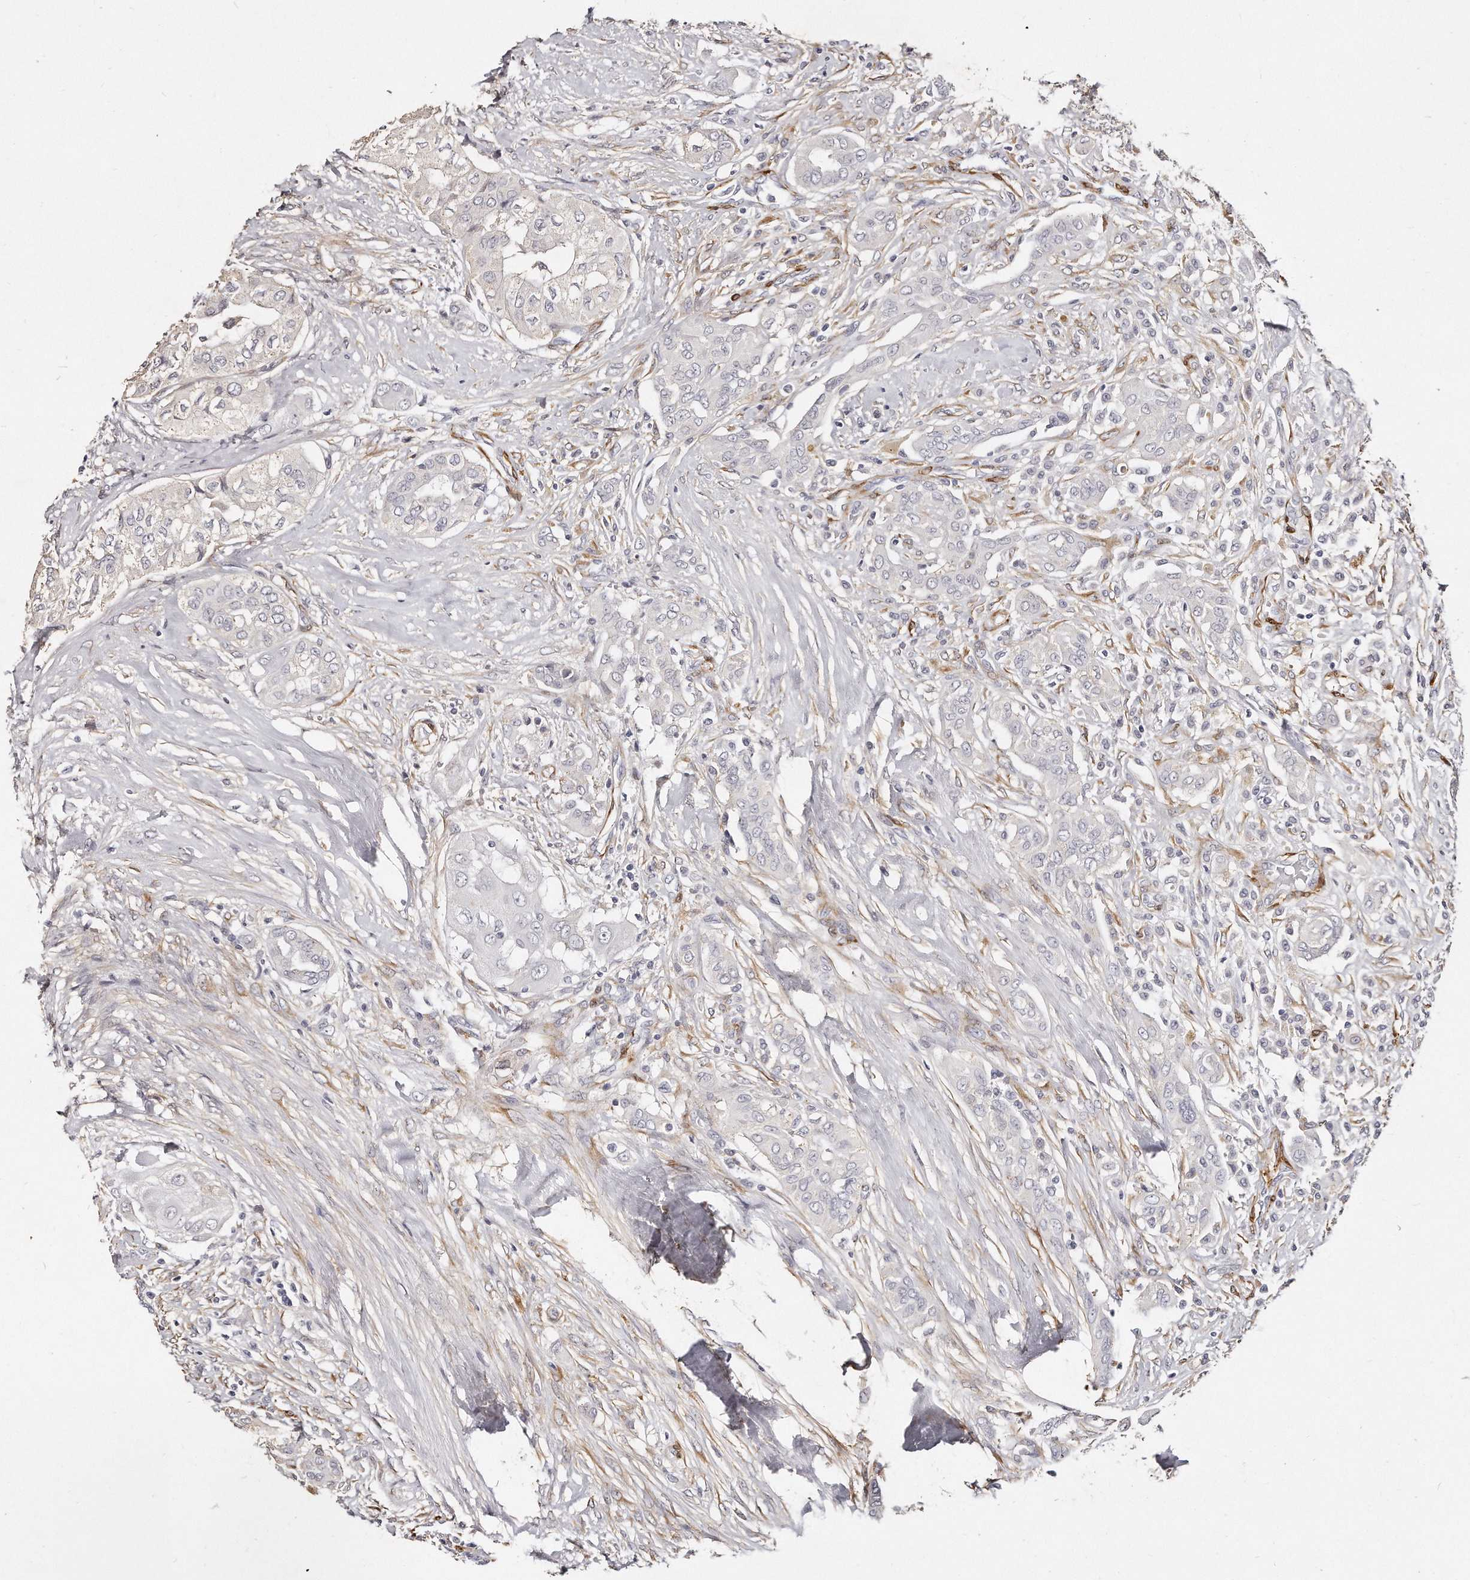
{"staining": {"intensity": "negative", "quantity": "none", "location": "none"}, "tissue": "thyroid cancer", "cell_type": "Tumor cells", "image_type": "cancer", "snomed": [{"axis": "morphology", "description": "Papillary adenocarcinoma, NOS"}, {"axis": "topography", "description": "Thyroid gland"}], "caption": "Immunohistochemistry histopathology image of thyroid cancer stained for a protein (brown), which exhibits no staining in tumor cells. (DAB (3,3'-diaminobenzidine) IHC visualized using brightfield microscopy, high magnification).", "gene": "LMOD1", "patient": {"sex": "female", "age": 59}}